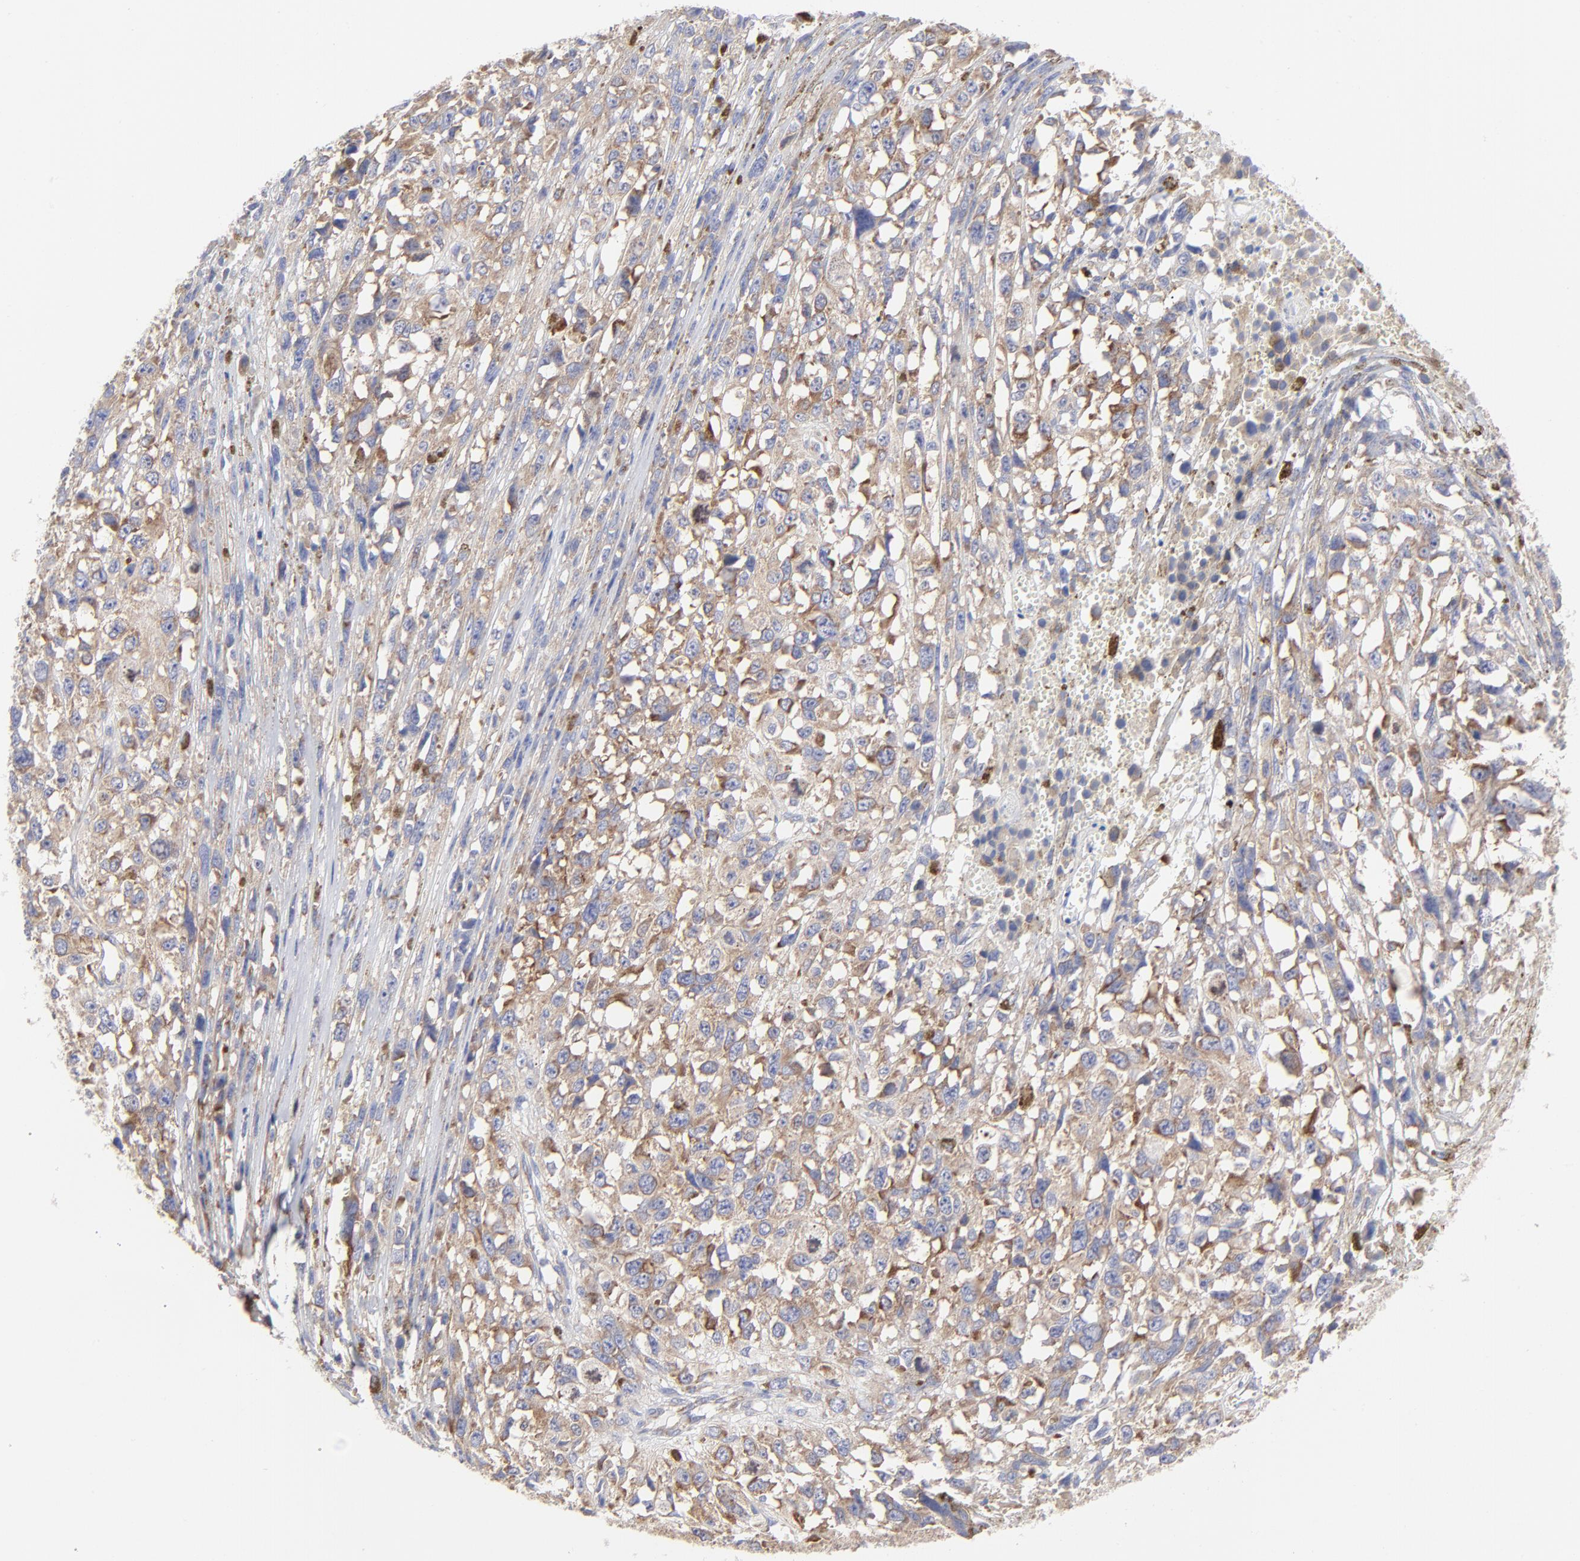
{"staining": {"intensity": "moderate", "quantity": ">75%", "location": "cytoplasmic/membranous"}, "tissue": "melanoma", "cell_type": "Tumor cells", "image_type": "cancer", "snomed": [{"axis": "morphology", "description": "Malignant melanoma, Metastatic site"}, {"axis": "topography", "description": "Lymph node"}], "caption": "Immunohistochemistry staining of malignant melanoma (metastatic site), which exhibits medium levels of moderate cytoplasmic/membranous expression in about >75% of tumor cells indicating moderate cytoplasmic/membranous protein positivity. The staining was performed using DAB (brown) for protein detection and nuclei were counterstained in hematoxylin (blue).", "gene": "EIF2AK2", "patient": {"sex": "male", "age": 59}}